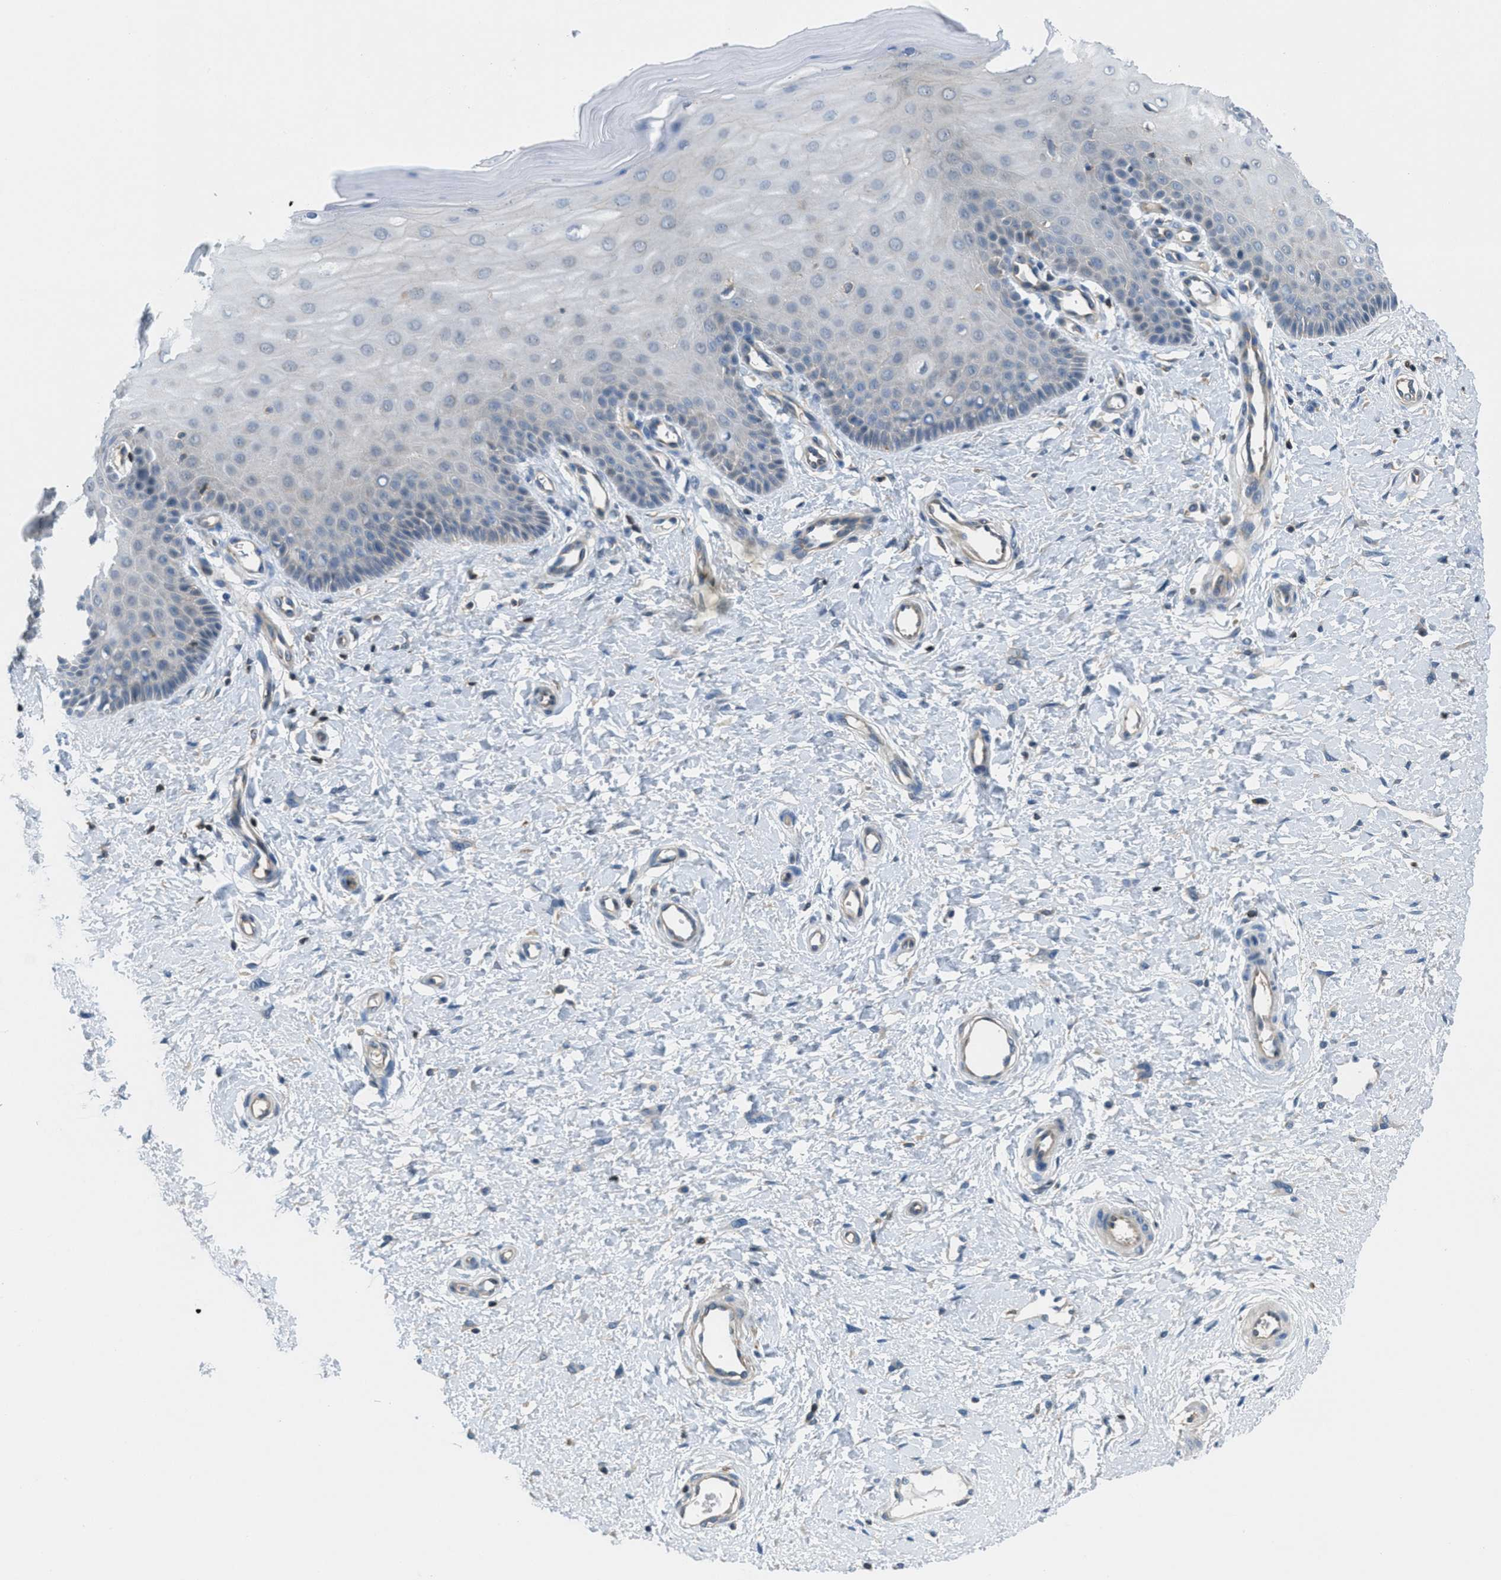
{"staining": {"intensity": "moderate", "quantity": "<25%", "location": "cytoplasmic/membranous"}, "tissue": "cervix", "cell_type": "Glandular cells", "image_type": "normal", "snomed": [{"axis": "morphology", "description": "Normal tissue, NOS"}, {"axis": "topography", "description": "Cervix"}], "caption": "The histopathology image reveals staining of unremarkable cervix, revealing moderate cytoplasmic/membranous protein expression (brown color) within glandular cells.", "gene": "PIP5K1C", "patient": {"sex": "female", "age": 55}}